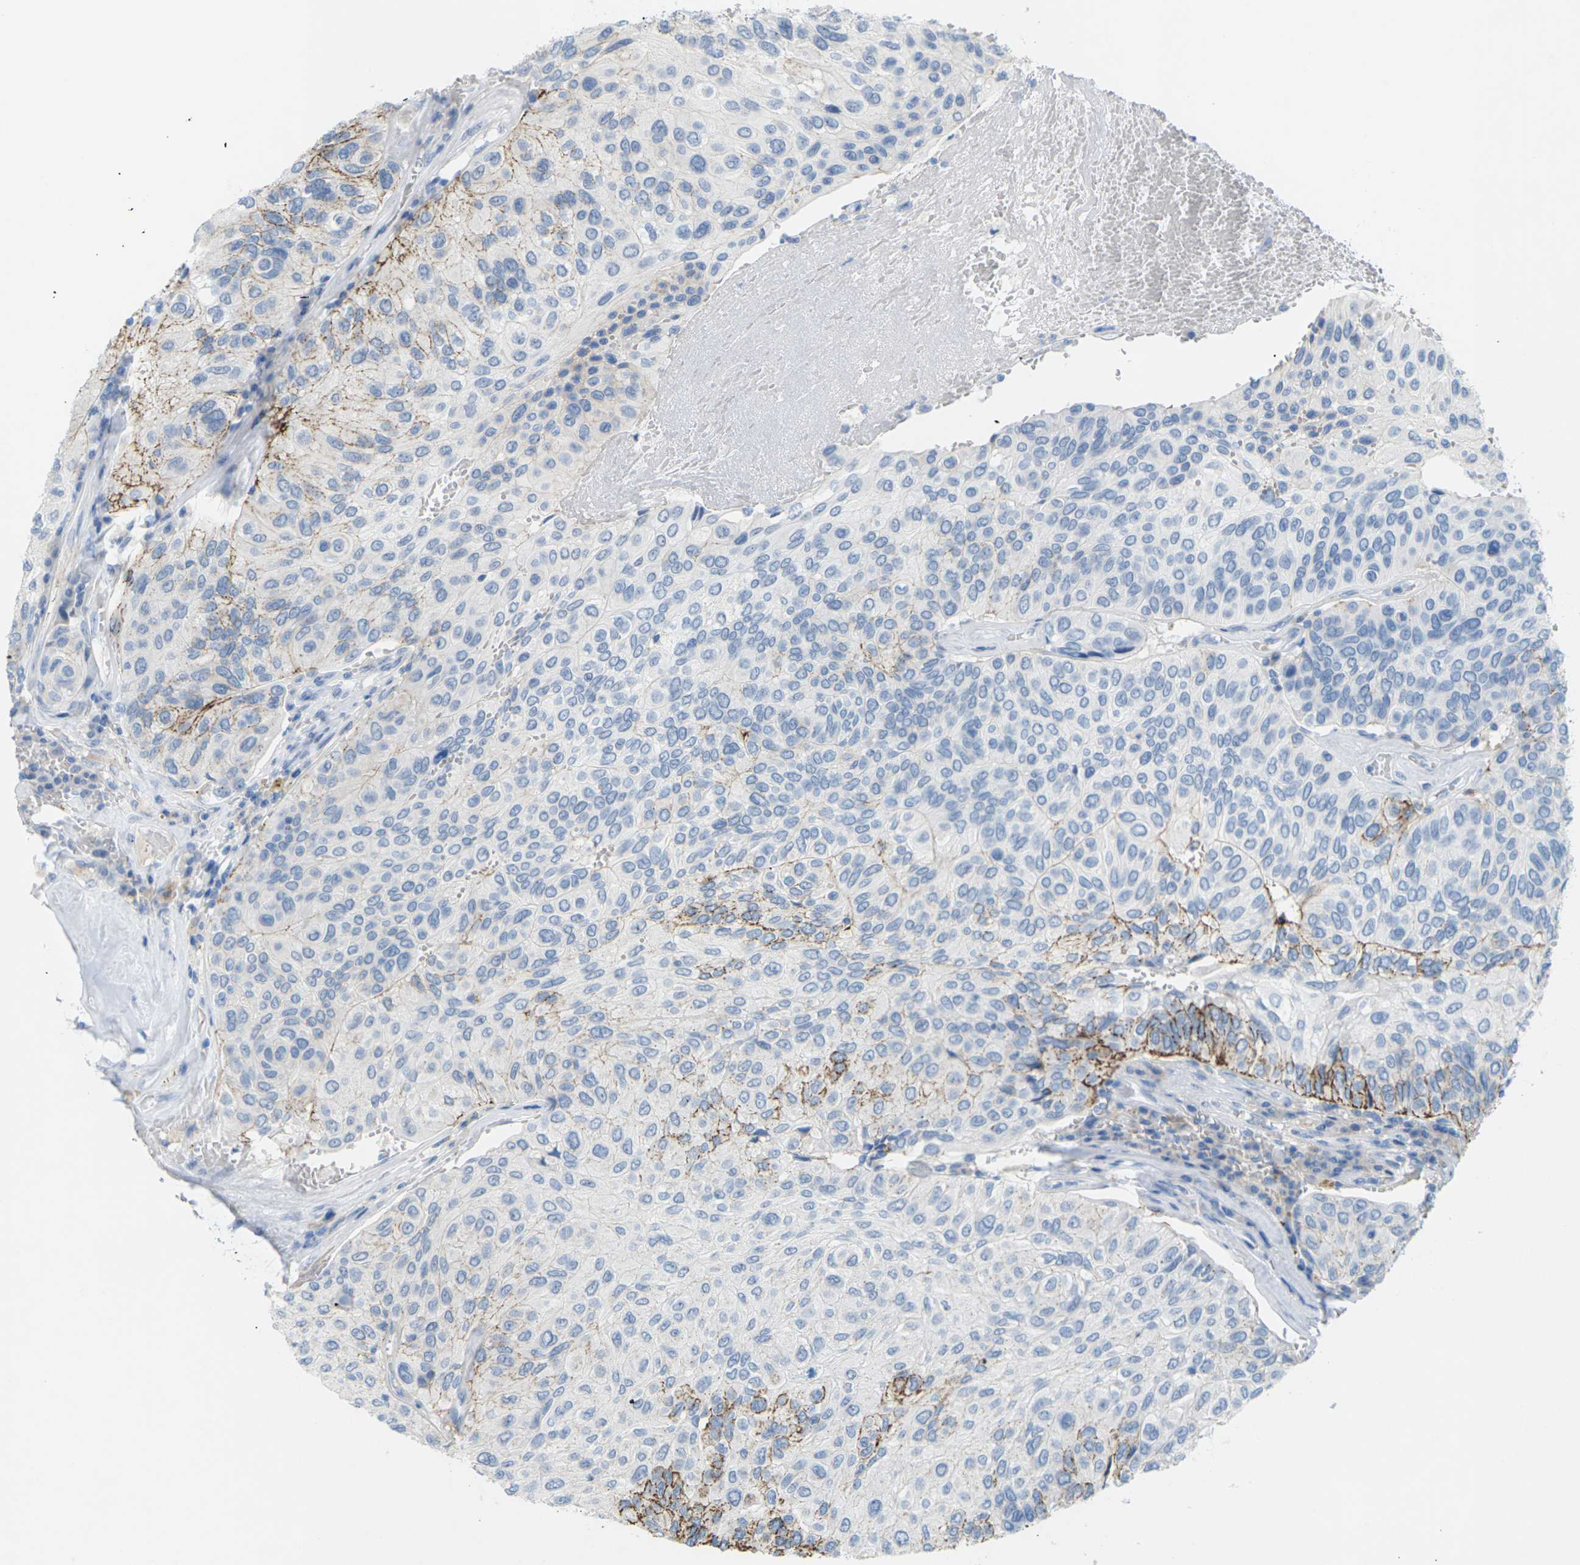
{"staining": {"intensity": "moderate", "quantity": "<25%", "location": "cytoplasmic/membranous"}, "tissue": "urothelial cancer", "cell_type": "Tumor cells", "image_type": "cancer", "snomed": [{"axis": "morphology", "description": "Urothelial carcinoma, High grade"}, {"axis": "topography", "description": "Urinary bladder"}], "caption": "Urothelial carcinoma (high-grade) stained with a protein marker demonstrates moderate staining in tumor cells.", "gene": "CLDN3", "patient": {"sex": "male", "age": 66}}